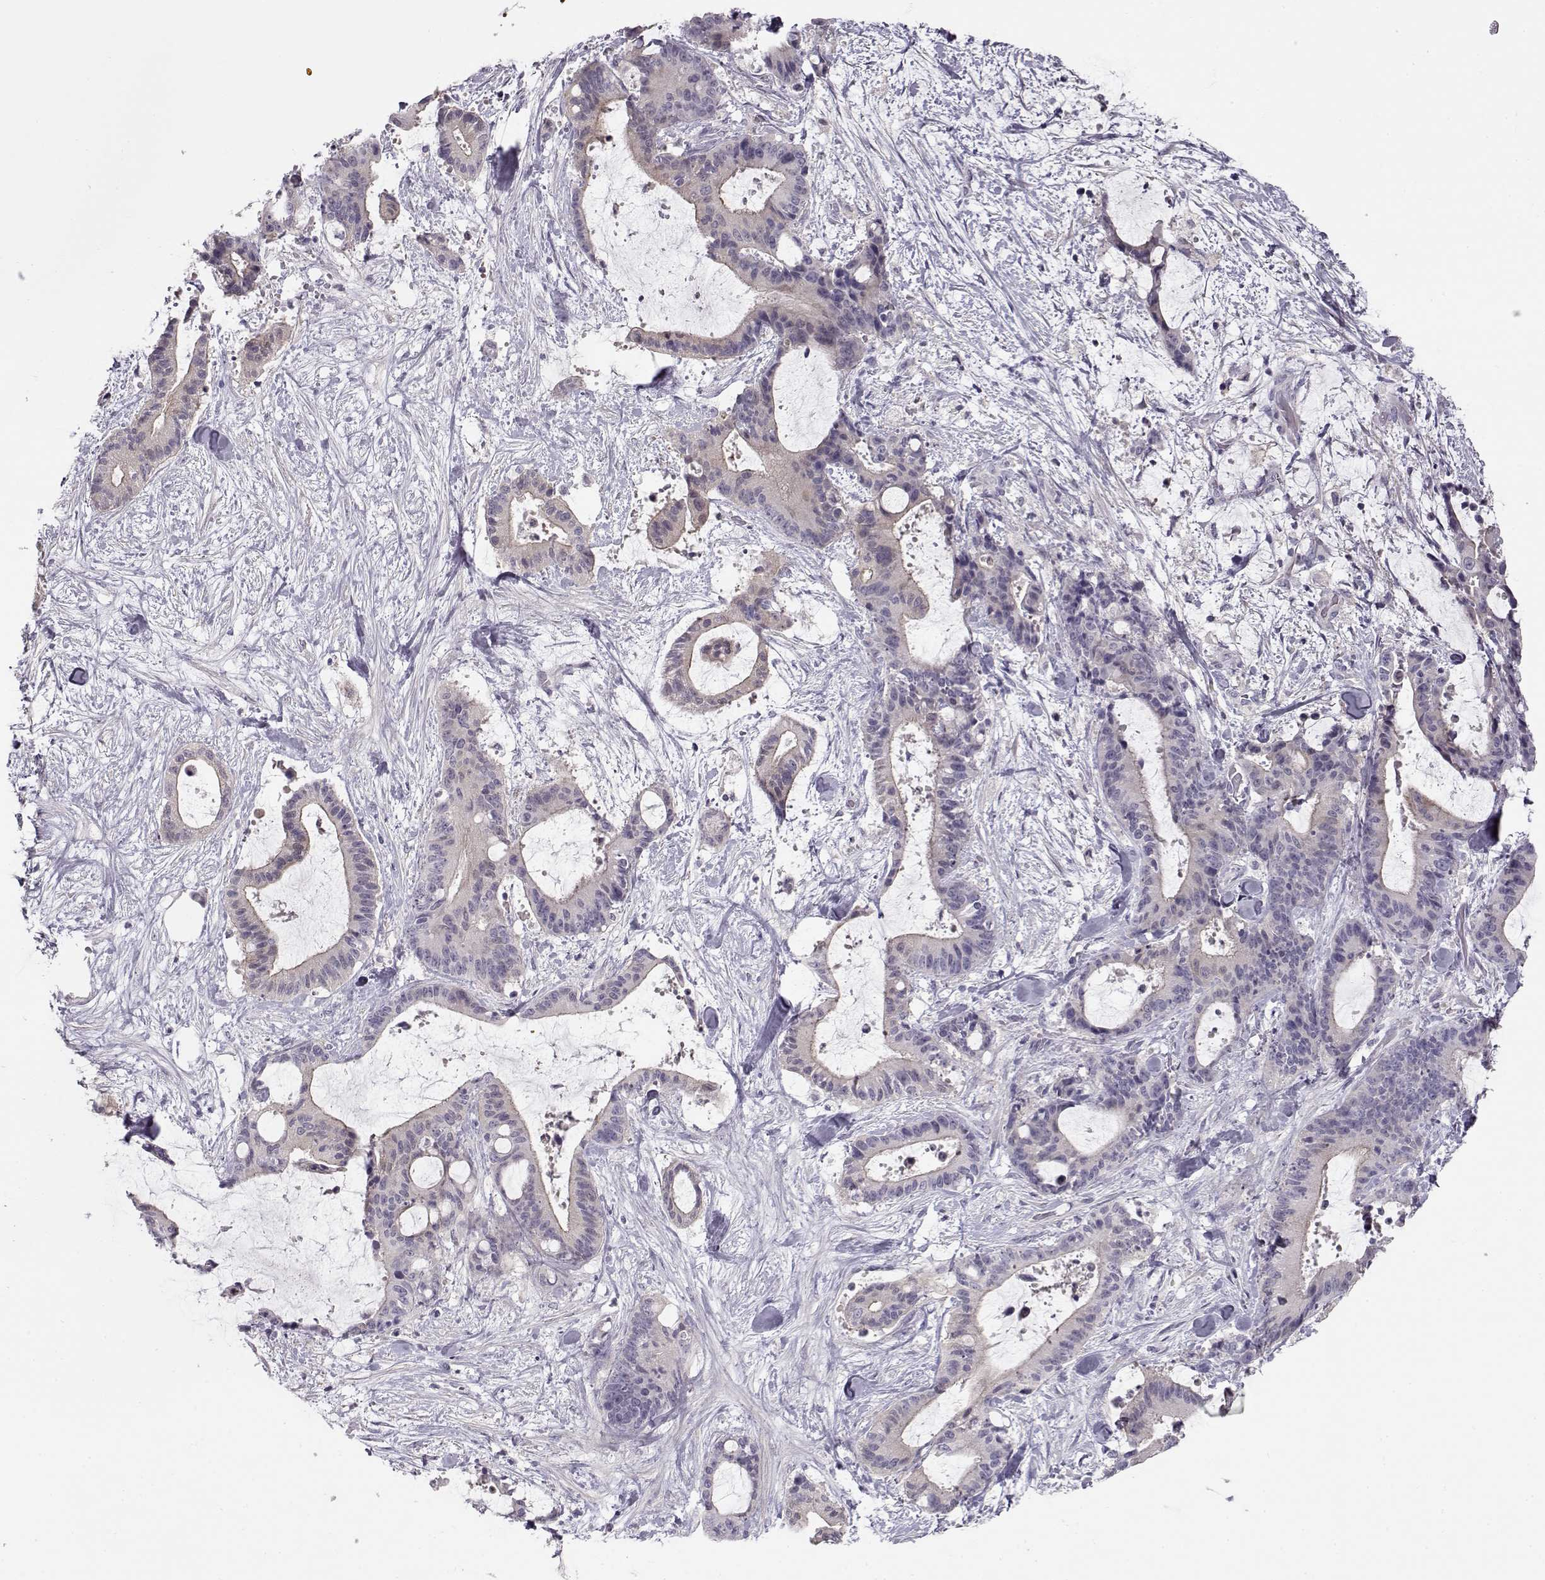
{"staining": {"intensity": "negative", "quantity": "none", "location": "none"}, "tissue": "liver cancer", "cell_type": "Tumor cells", "image_type": "cancer", "snomed": [{"axis": "morphology", "description": "Cholangiocarcinoma"}, {"axis": "topography", "description": "Liver"}], "caption": "There is no significant staining in tumor cells of liver cancer. The staining was performed using DAB to visualize the protein expression in brown, while the nuclei were stained in blue with hematoxylin (Magnification: 20x).", "gene": "GRK1", "patient": {"sex": "female", "age": 73}}